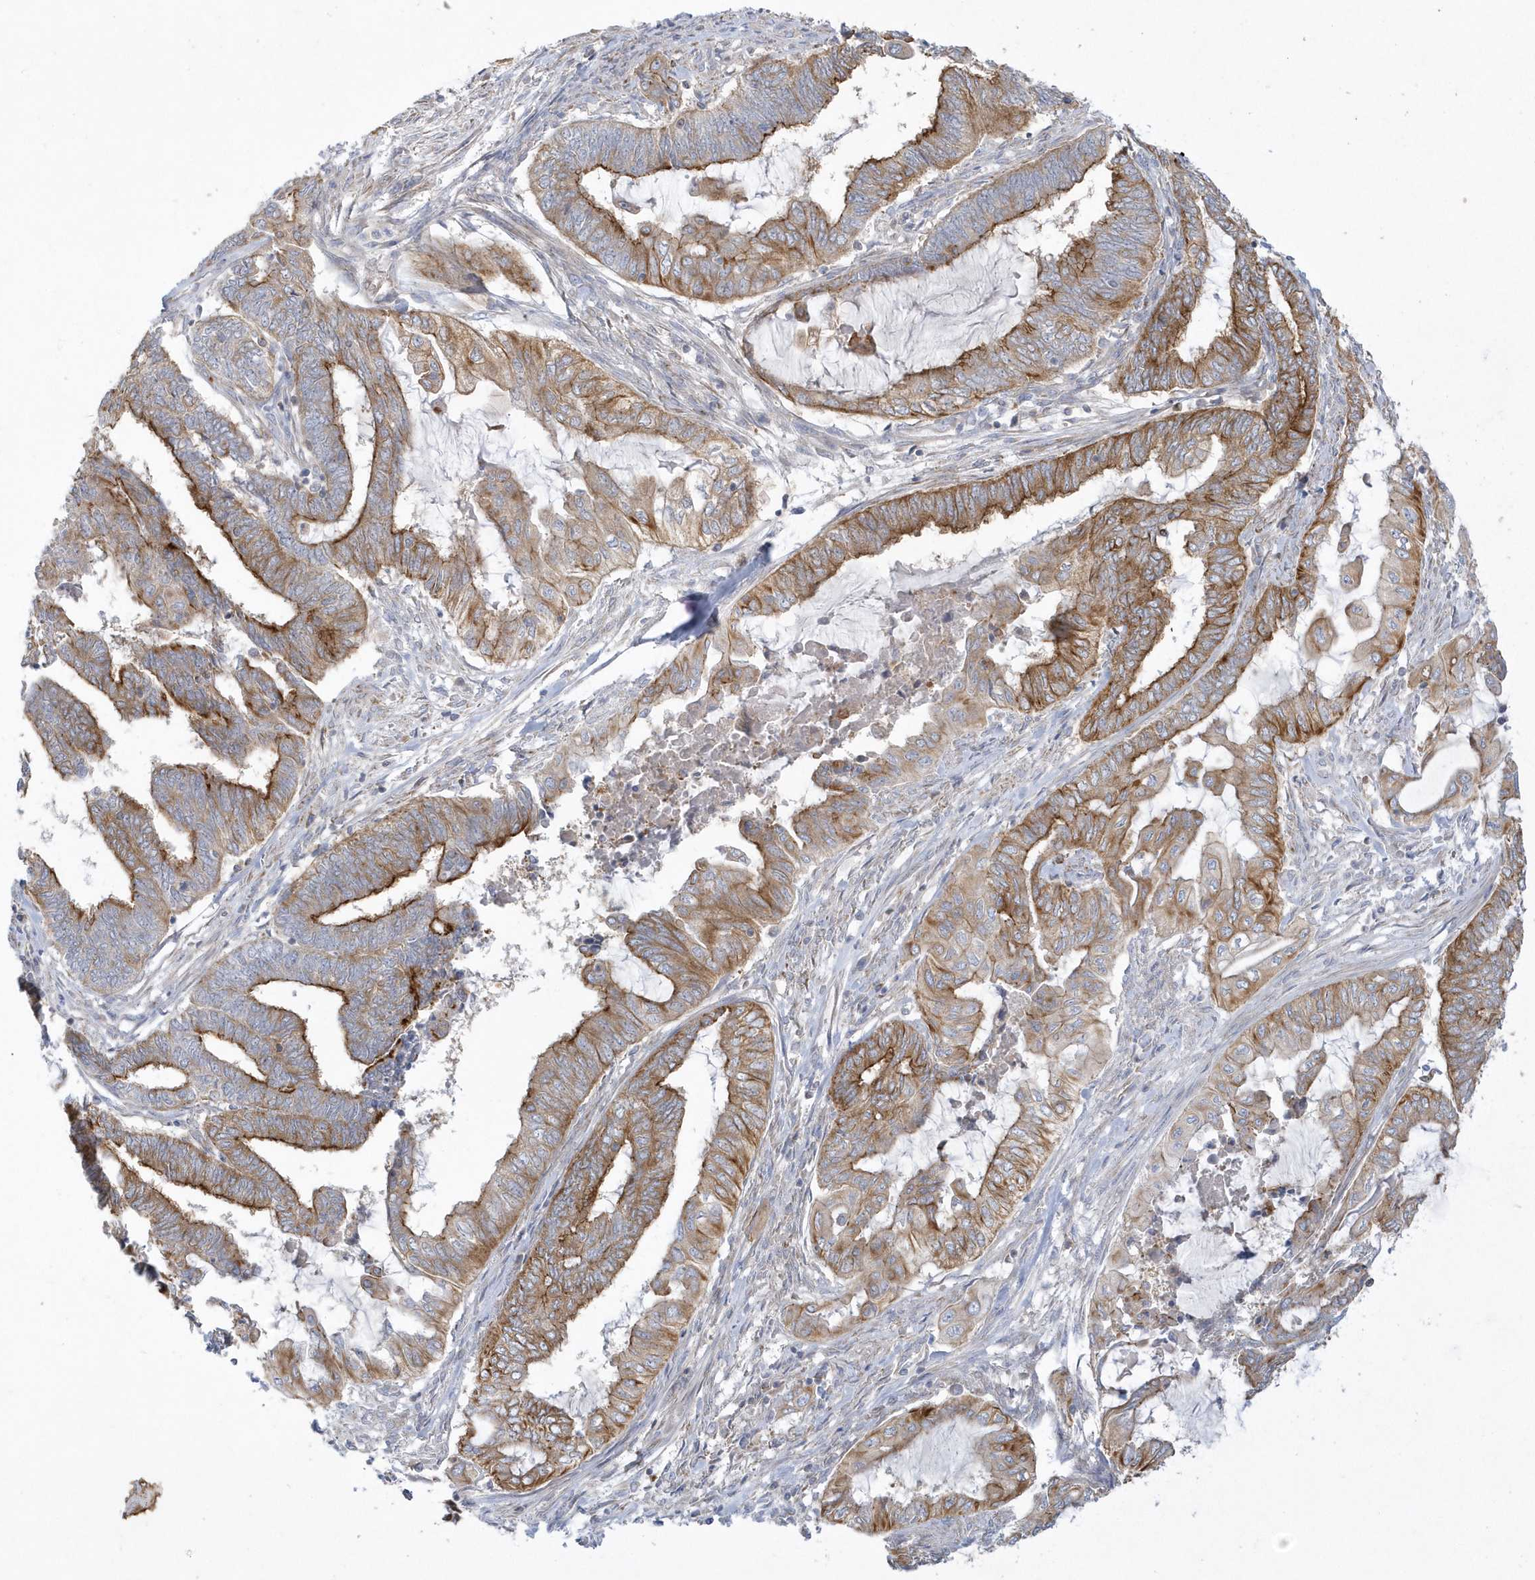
{"staining": {"intensity": "strong", "quantity": ">75%", "location": "cytoplasmic/membranous"}, "tissue": "endometrial cancer", "cell_type": "Tumor cells", "image_type": "cancer", "snomed": [{"axis": "morphology", "description": "Adenocarcinoma, NOS"}, {"axis": "topography", "description": "Uterus"}, {"axis": "topography", "description": "Endometrium"}], "caption": "Immunohistochemistry image of neoplastic tissue: endometrial cancer stained using immunohistochemistry (IHC) displays high levels of strong protein expression localized specifically in the cytoplasmic/membranous of tumor cells, appearing as a cytoplasmic/membranous brown color.", "gene": "DNAJC18", "patient": {"sex": "female", "age": 70}}